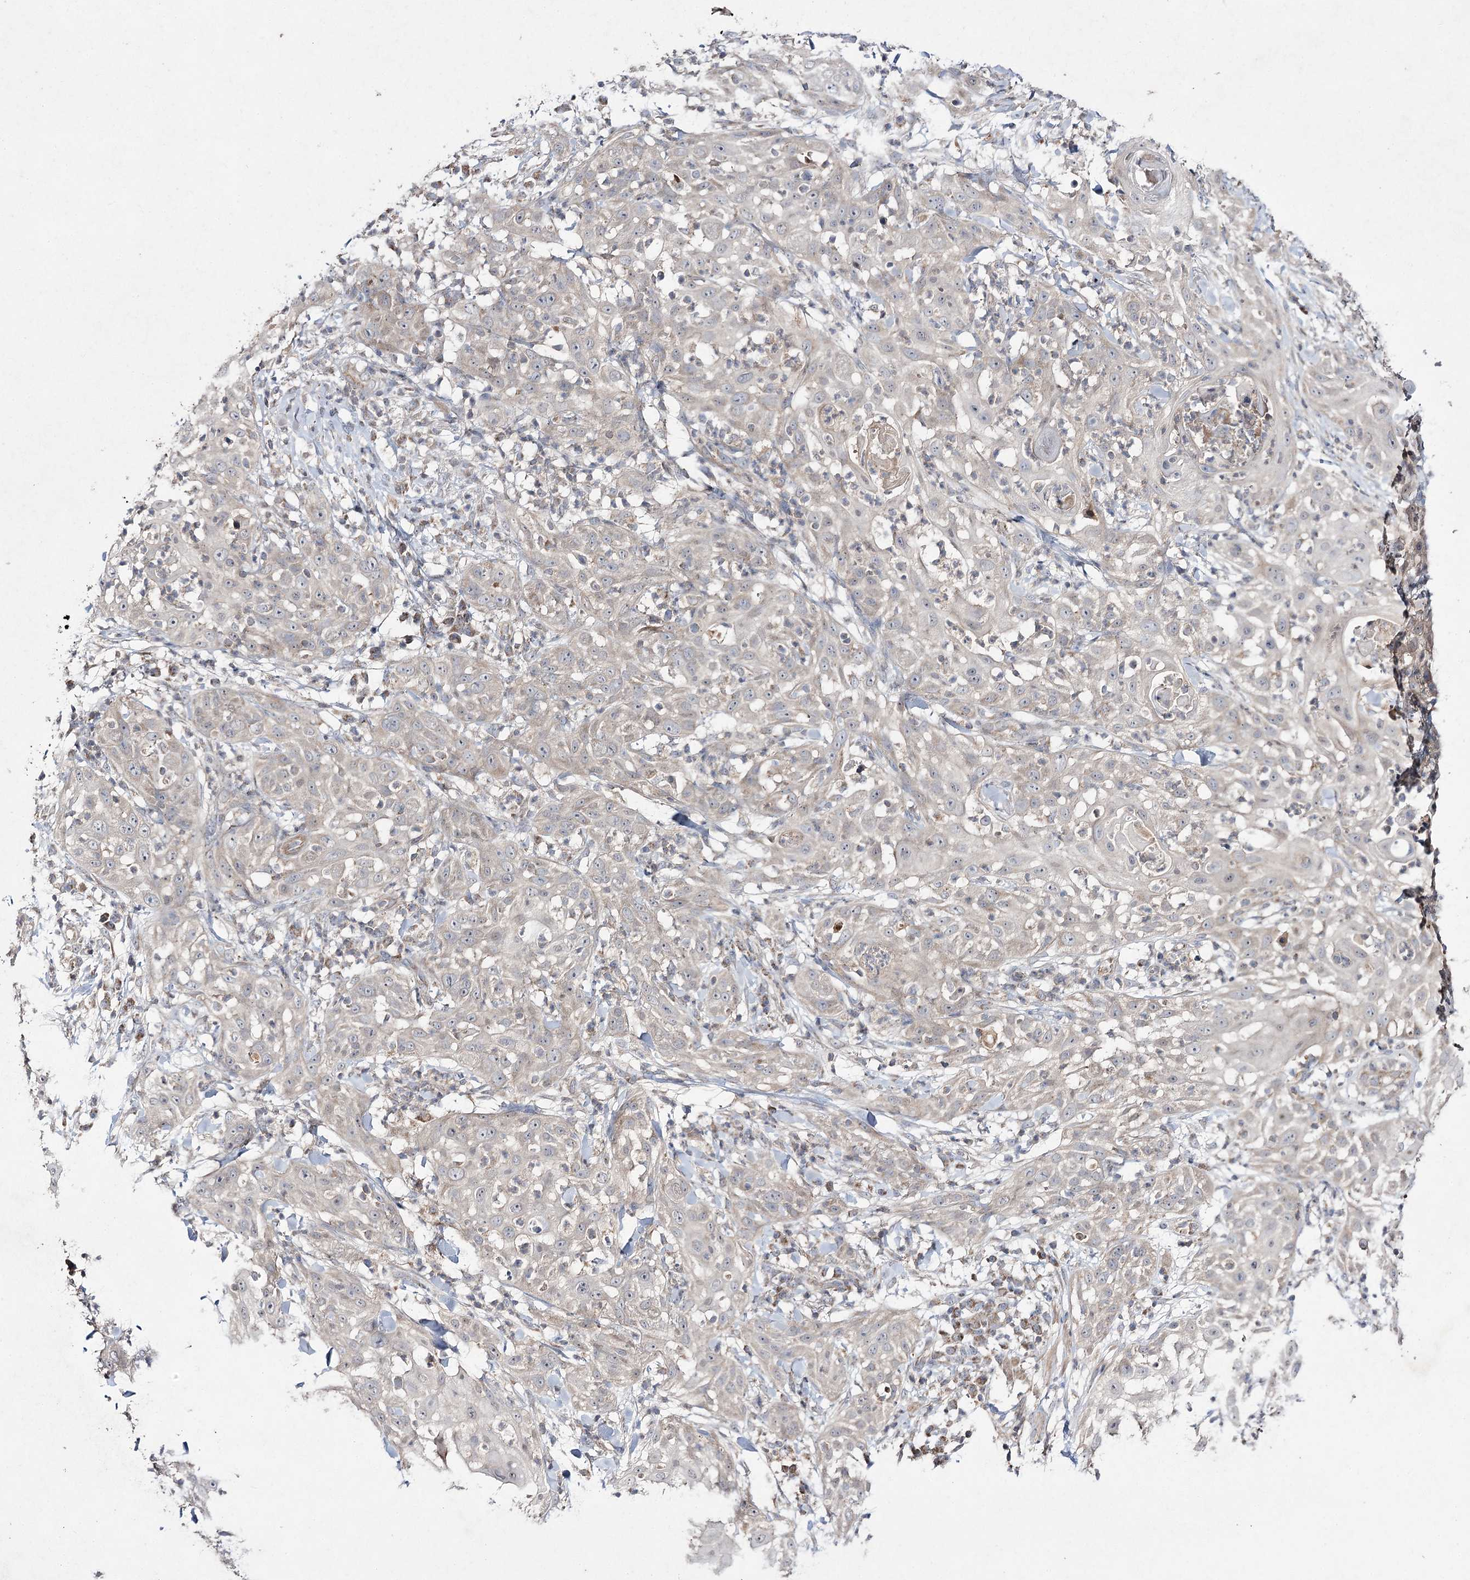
{"staining": {"intensity": "negative", "quantity": "none", "location": "none"}, "tissue": "skin cancer", "cell_type": "Tumor cells", "image_type": "cancer", "snomed": [{"axis": "morphology", "description": "Squamous cell carcinoma, NOS"}, {"axis": "topography", "description": "Skin"}], "caption": "Protein analysis of skin cancer (squamous cell carcinoma) exhibits no significant staining in tumor cells.", "gene": "FANCL", "patient": {"sex": "female", "age": 44}}